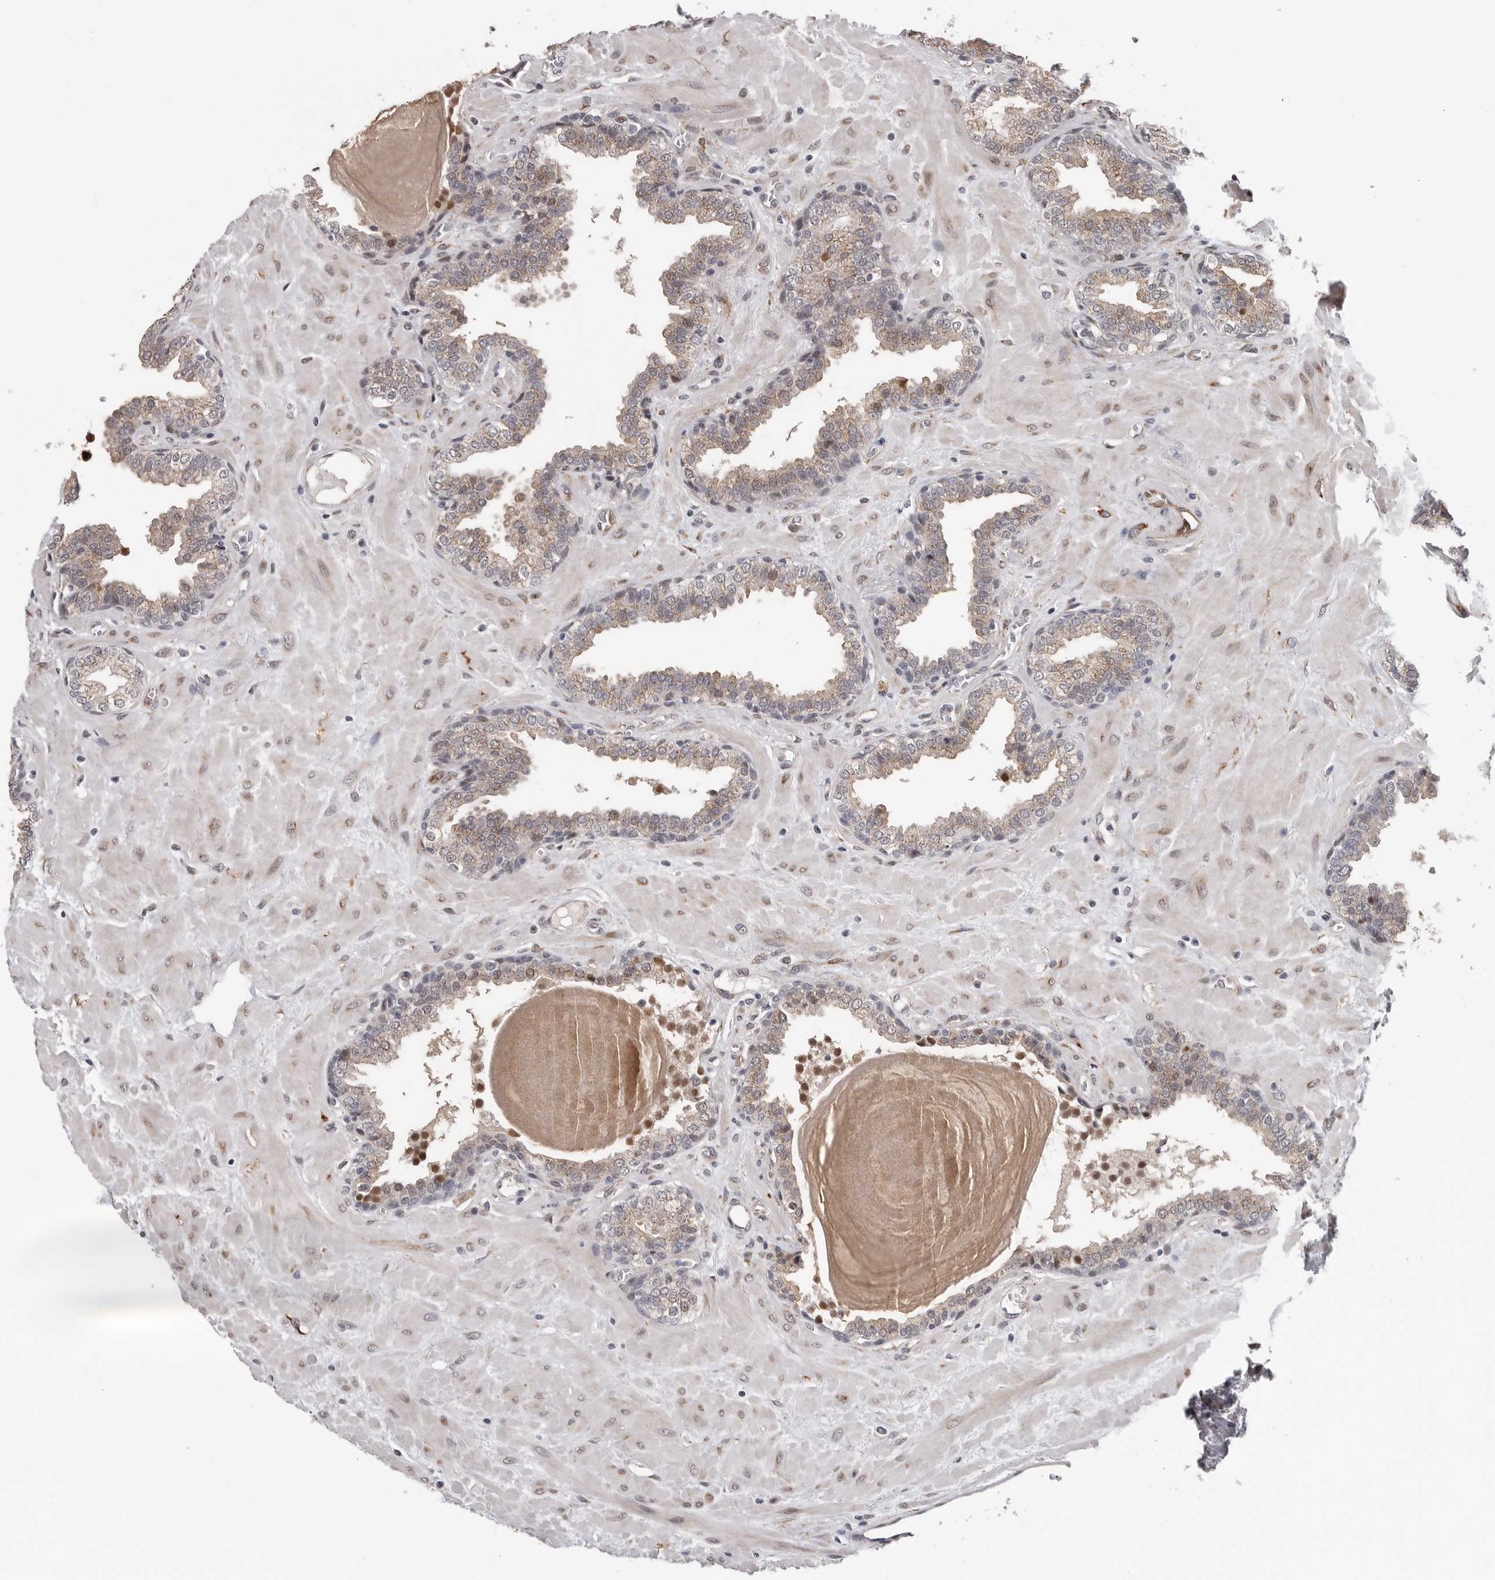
{"staining": {"intensity": "weak", "quantity": "<25%", "location": "cytoplasmic/membranous"}, "tissue": "prostate", "cell_type": "Glandular cells", "image_type": "normal", "snomed": [{"axis": "morphology", "description": "Normal tissue, NOS"}, {"axis": "topography", "description": "Prostate"}], "caption": "IHC of benign human prostate reveals no staining in glandular cells.", "gene": "RALGPS2", "patient": {"sex": "male", "age": 51}}